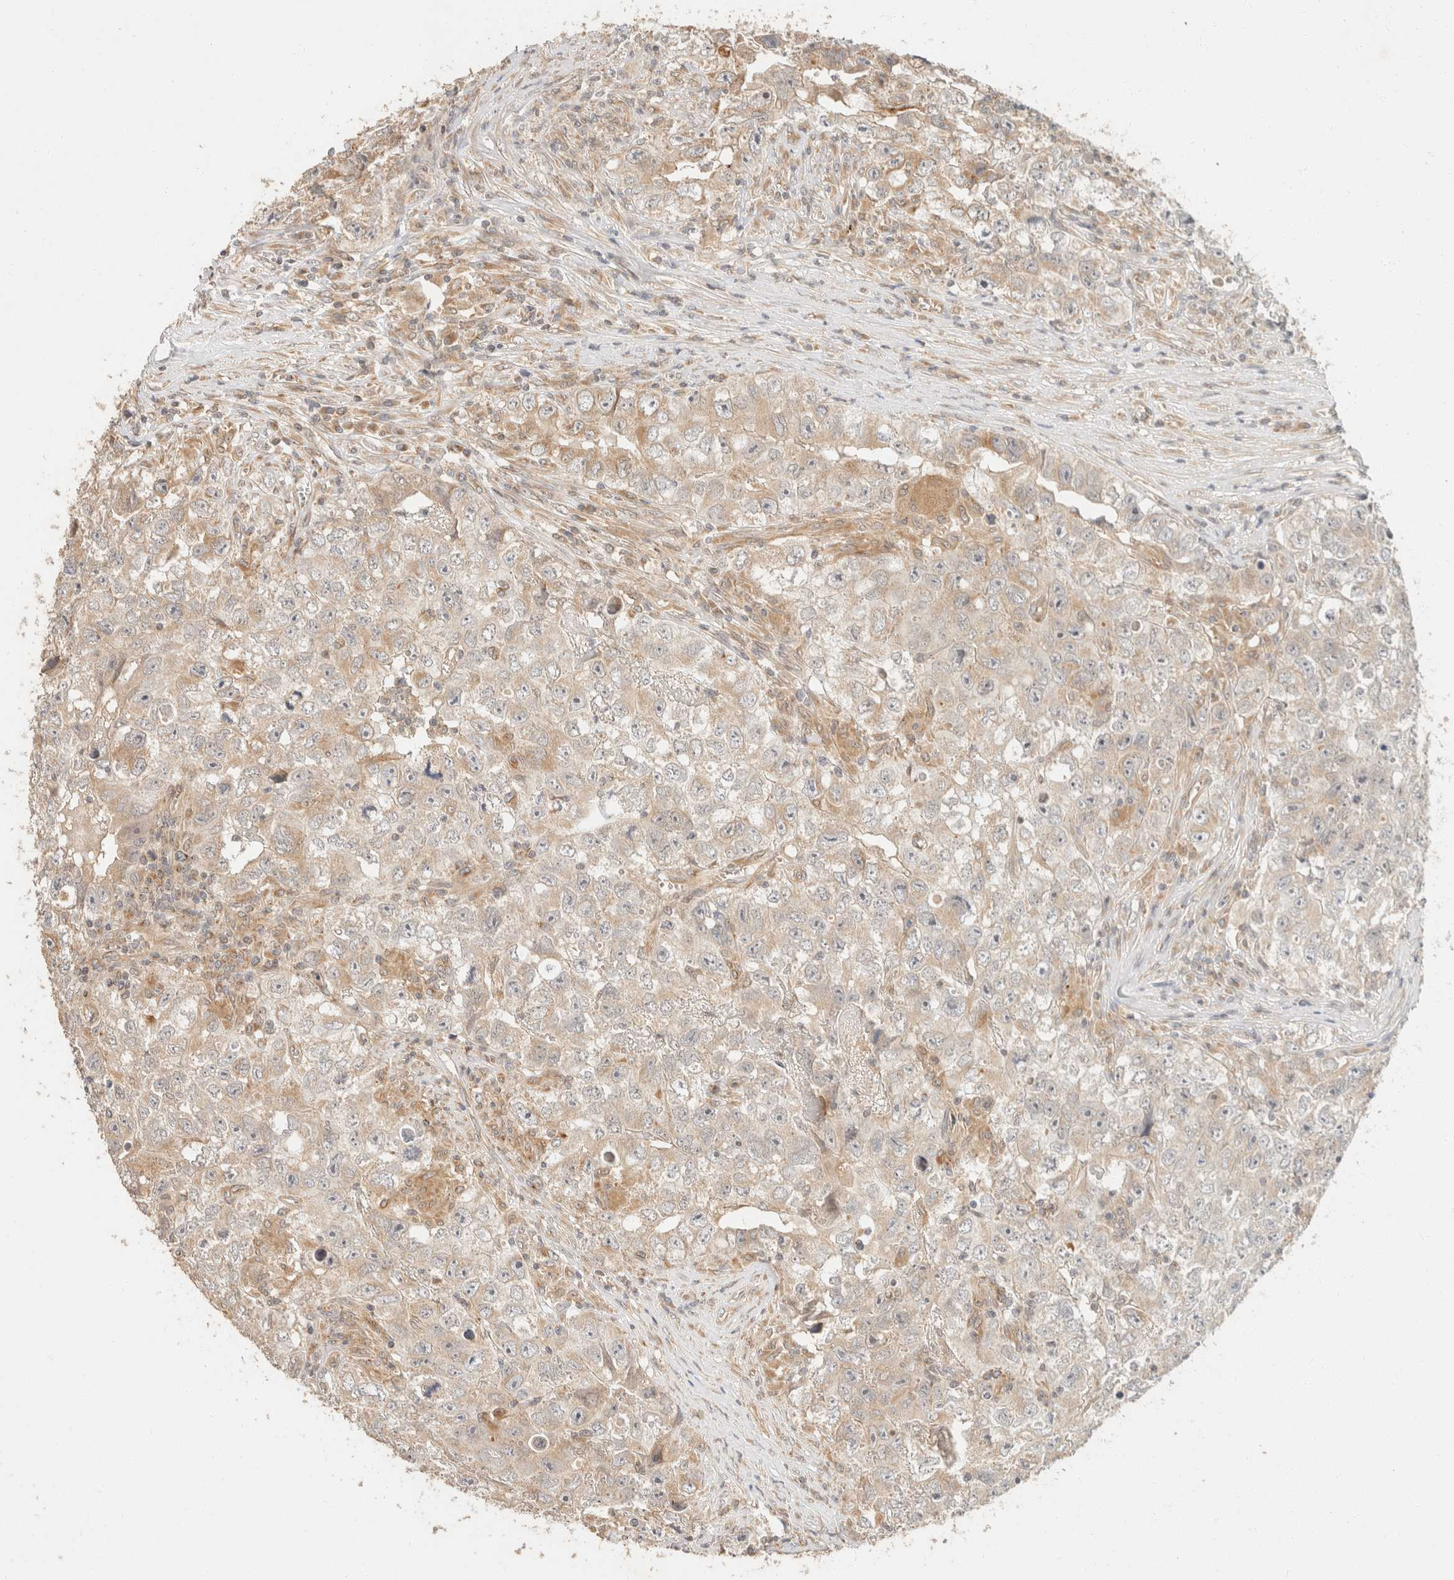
{"staining": {"intensity": "weak", "quantity": "25%-75%", "location": "cytoplasmic/membranous"}, "tissue": "testis cancer", "cell_type": "Tumor cells", "image_type": "cancer", "snomed": [{"axis": "morphology", "description": "Seminoma, NOS"}, {"axis": "morphology", "description": "Carcinoma, Embryonal, NOS"}, {"axis": "topography", "description": "Testis"}], "caption": "The image demonstrates immunohistochemical staining of testis cancer. There is weak cytoplasmic/membranous staining is identified in approximately 25%-75% of tumor cells. The protein is shown in brown color, while the nuclei are stained blue.", "gene": "TACC1", "patient": {"sex": "male", "age": 43}}